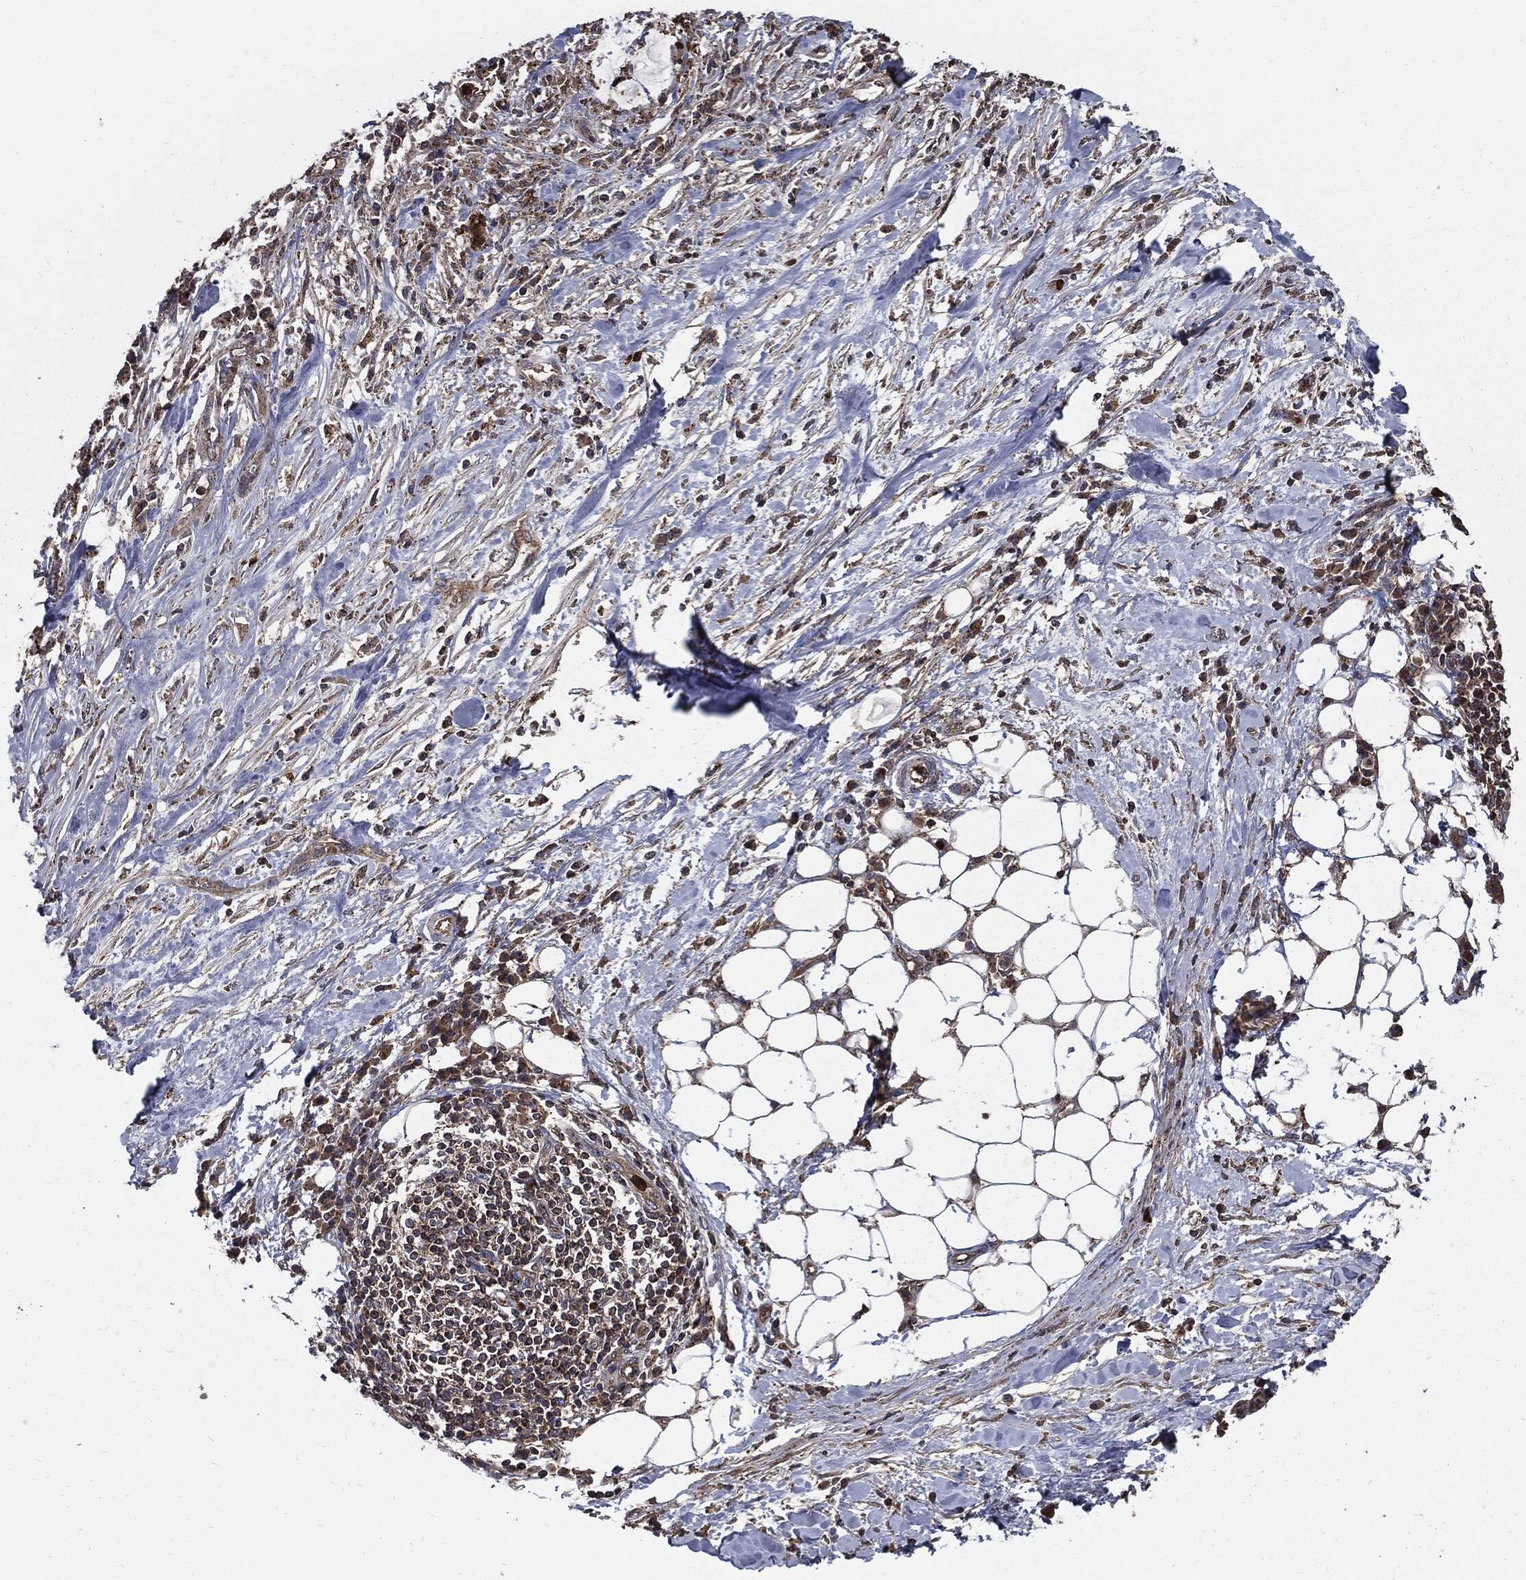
{"staining": {"intensity": "strong", "quantity": "25%-75%", "location": "cytoplasmic/membranous"}, "tissue": "stomach cancer", "cell_type": "Tumor cells", "image_type": "cancer", "snomed": [{"axis": "morphology", "description": "Adenocarcinoma, NOS"}, {"axis": "topography", "description": "Stomach"}], "caption": "Immunohistochemistry (DAB) staining of stomach cancer (adenocarcinoma) shows strong cytoplasmic/membranous protein positivity in approximately 25%-75% of tumor cells.", "gene": "PDCD6IP", "patient": {"sex": "male", "age": 54}}